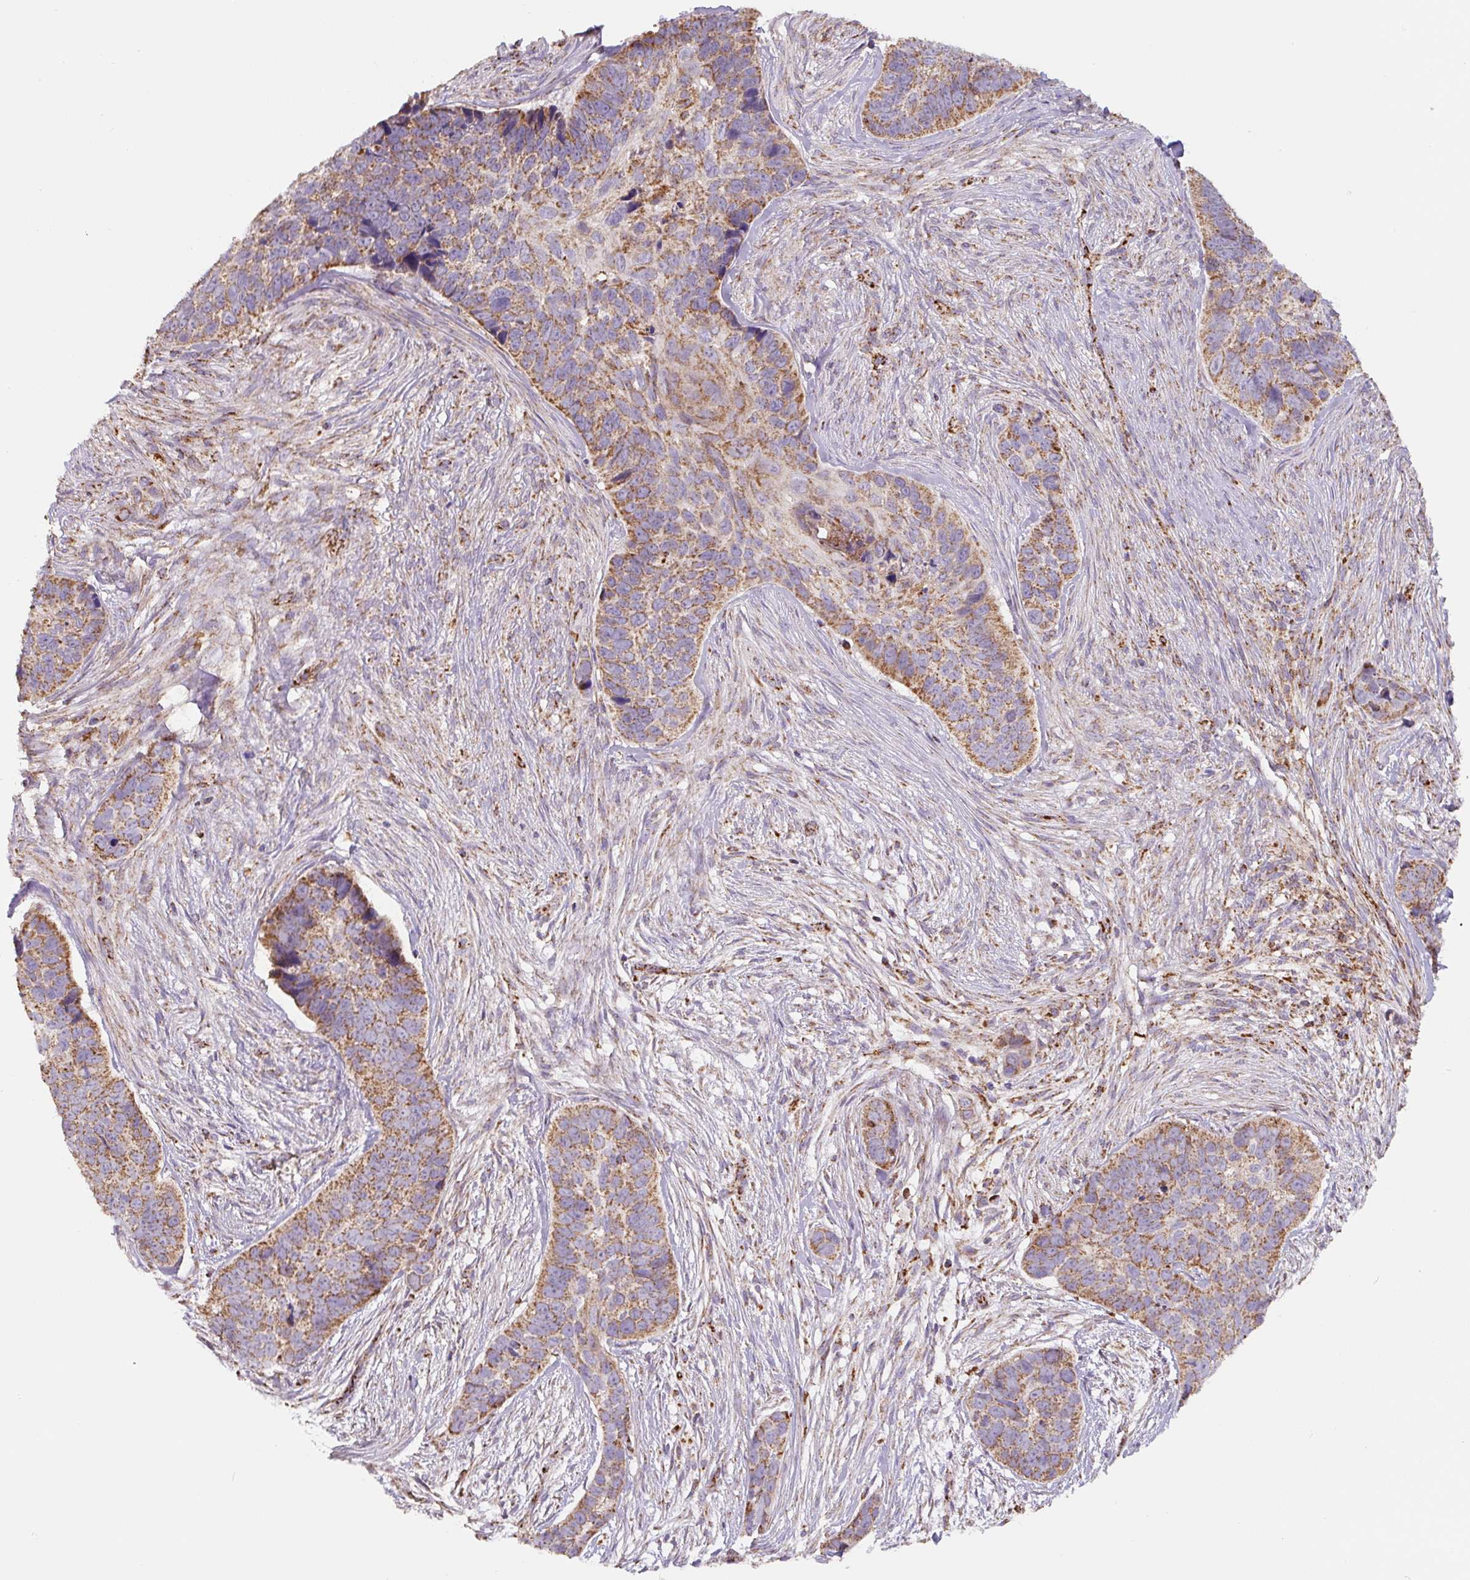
{"staining": {"intensity": "moderate", "quantity": ">75%", "location": "cytoplasmic/membranous"}, "tissue": "skin cancer", "cell_type": "Tumor cells", "image_type": "cancer", "snomed": [{"axis": "morphology", "description": "Basal cell carcinoma"}, {"axis": "topography", "description": "Skin"}], "caption": "Immunohistochemistry (IHC) image of neoplastic tissue: skin basal cell carcinoma stained using immunohistochemistry exhibits medium levels of moderate protein expression localized specifically in the cytoplasmic/membranous of tumor cells, appearing as a cytoplasmic/membranous brown color.", "gene": "MT-CO2", "patient": {"sex": "female", "age": 82}}